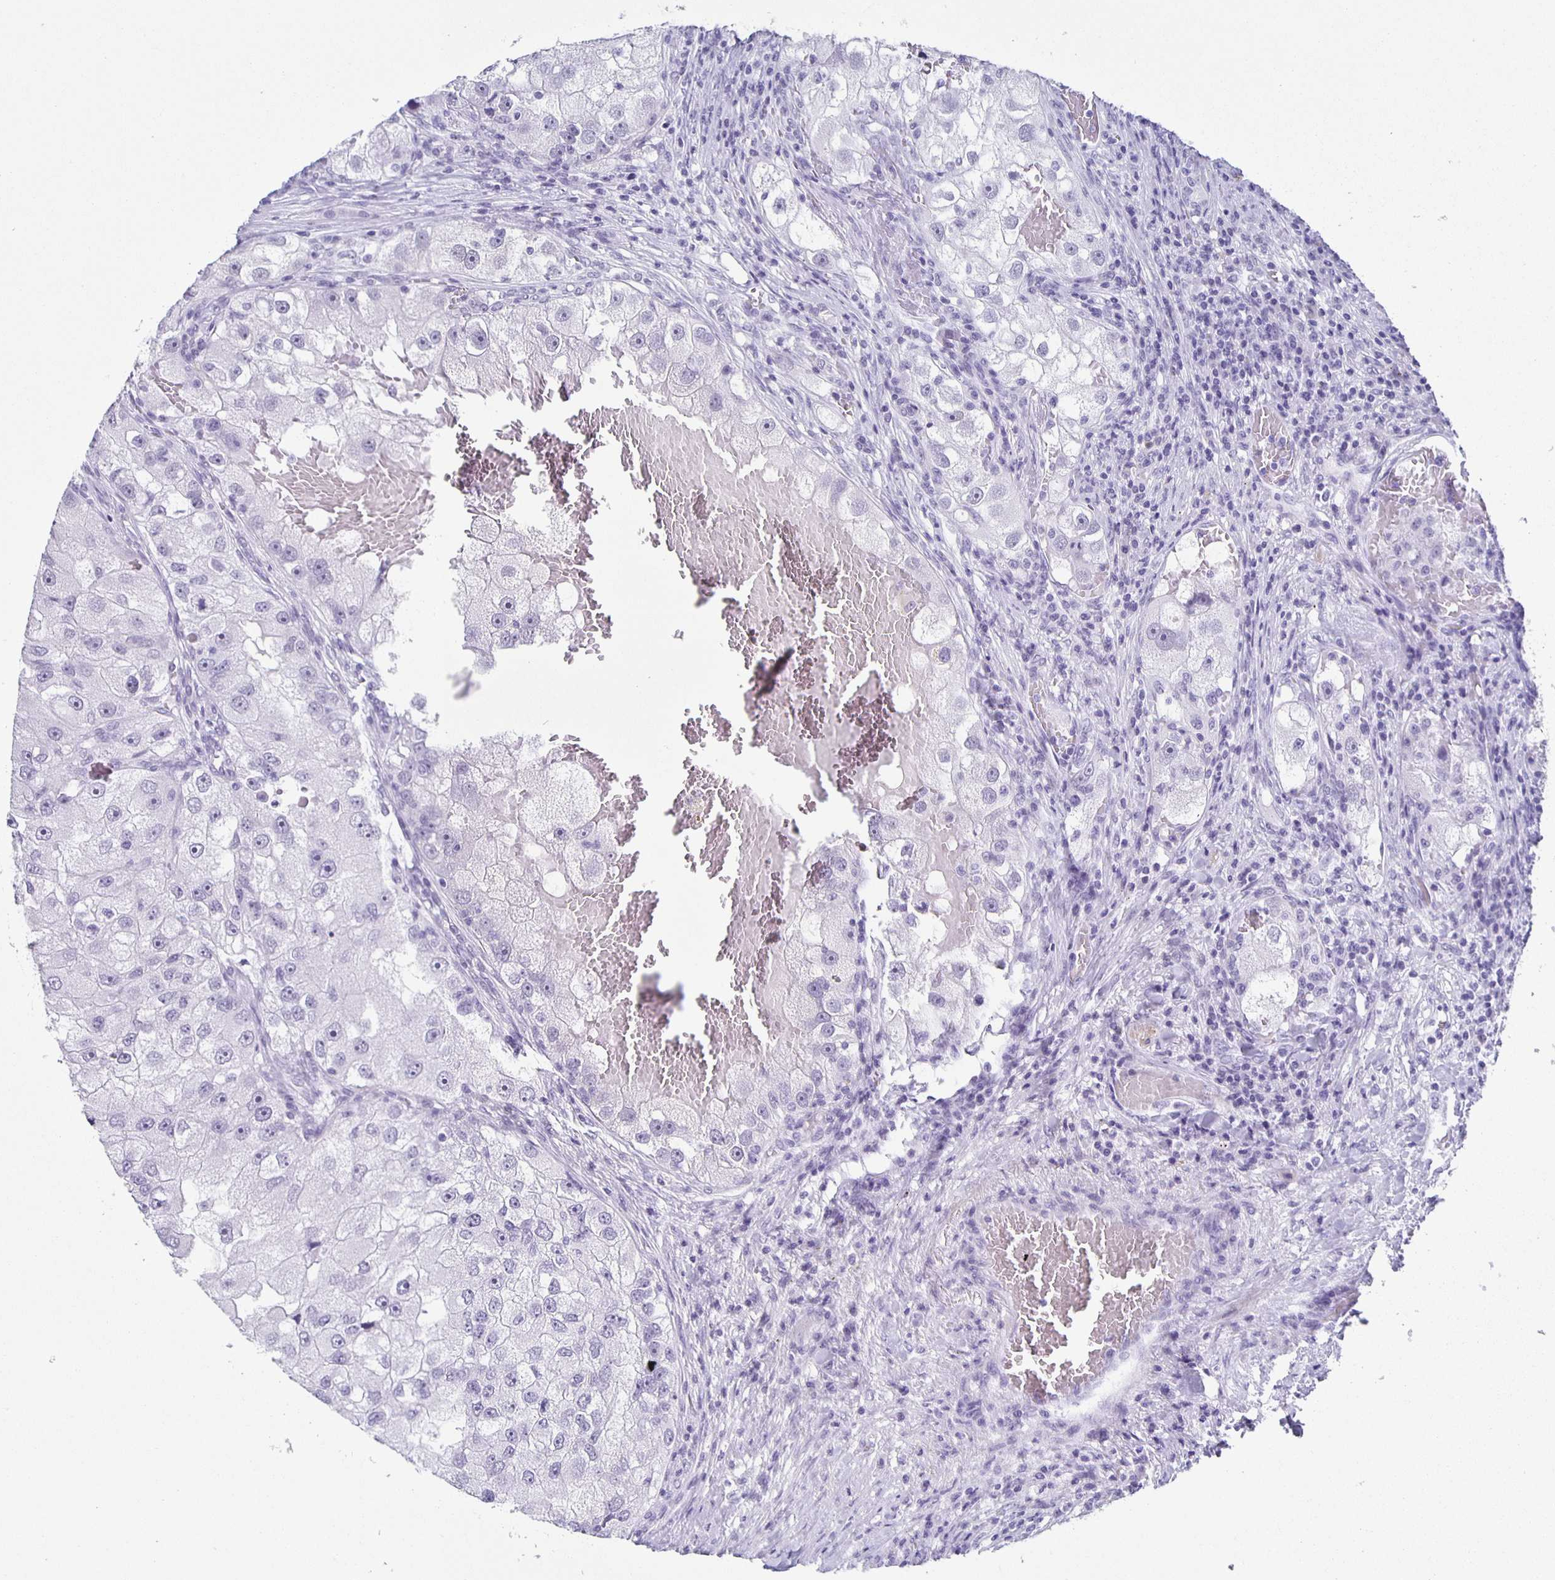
{"staining": {"intensity": "negative", "quantity": "none", "location": "none"}, "tissue": "renal cancer", "cell_type": "Tumor cells", "image_type": "cancer", "snomed": [{"axis": "morphology", "description": "Adenocarcinoma, NOS"}, {"axis": "topography", "description": "Kidney"}], "caption": "Renal cancer stained for a protein using immunohistochemistry displays no expression tumor cells.", "gene": "TPPP", "patient": {"sex": "male", "age": 63}}